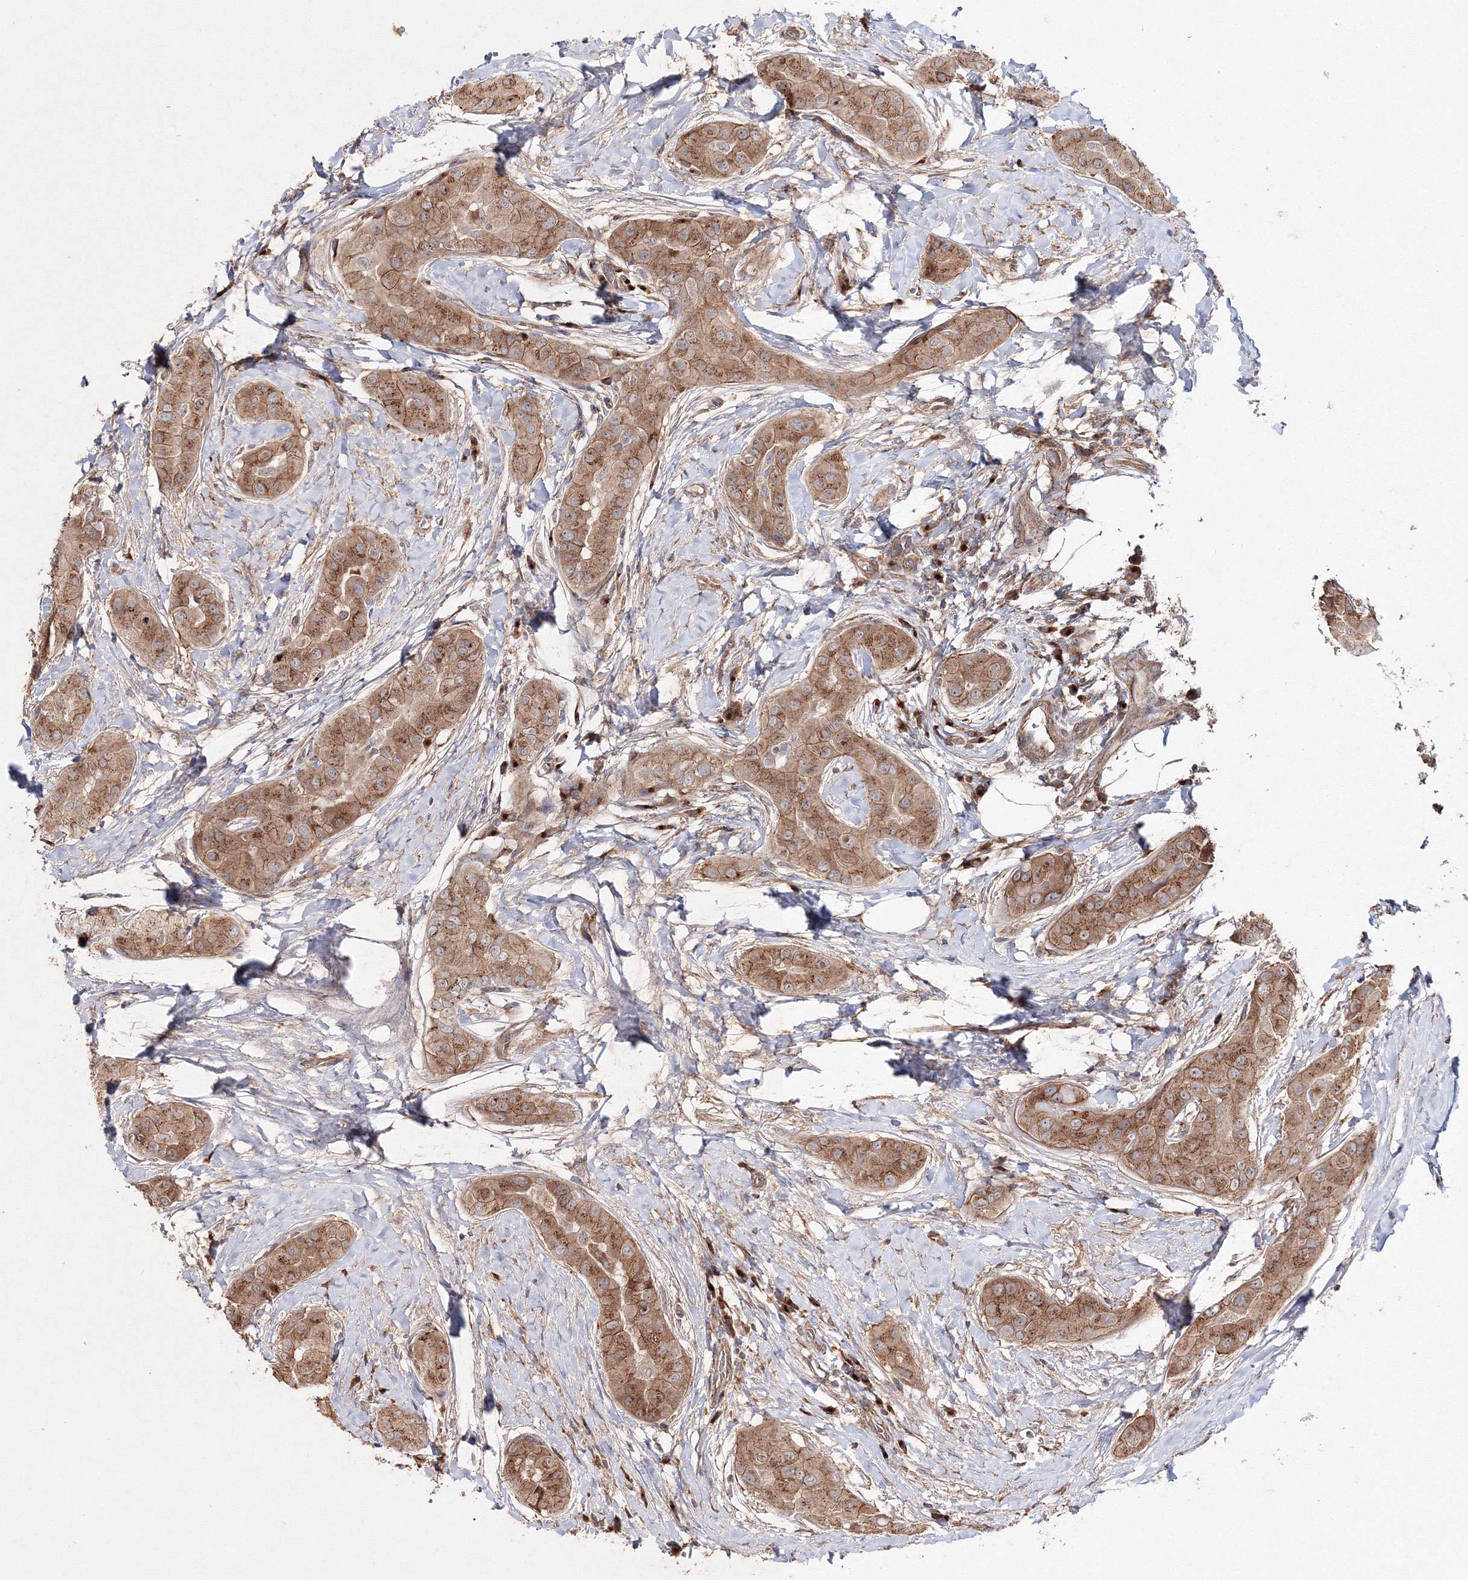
{"staining": {"intensity": "moderate", "quantity": ">75%", "location": "cytoplasmic/membranous"}, "tissue": "thyroid cancer", "cell_type": "Tumor cells", "image_type": "cancer", "snomed": [{"axis": "morphology", "description": "Papillary adenocarcinoma, NOS"}, {"axis": "topography", "description": "Thyroid gland"}], "caption": "Immunohistochemical staining of thyroid cancer (papillary adenocarcinoma) demonstrates medium levels of moderate cytoplasmic/membranous protein positivity in about >75% of tumor cells. (IHC, brightfield microscopy, high magnification).", "gene": "DDO", "patient": {"sex": "male", "age": 33}}